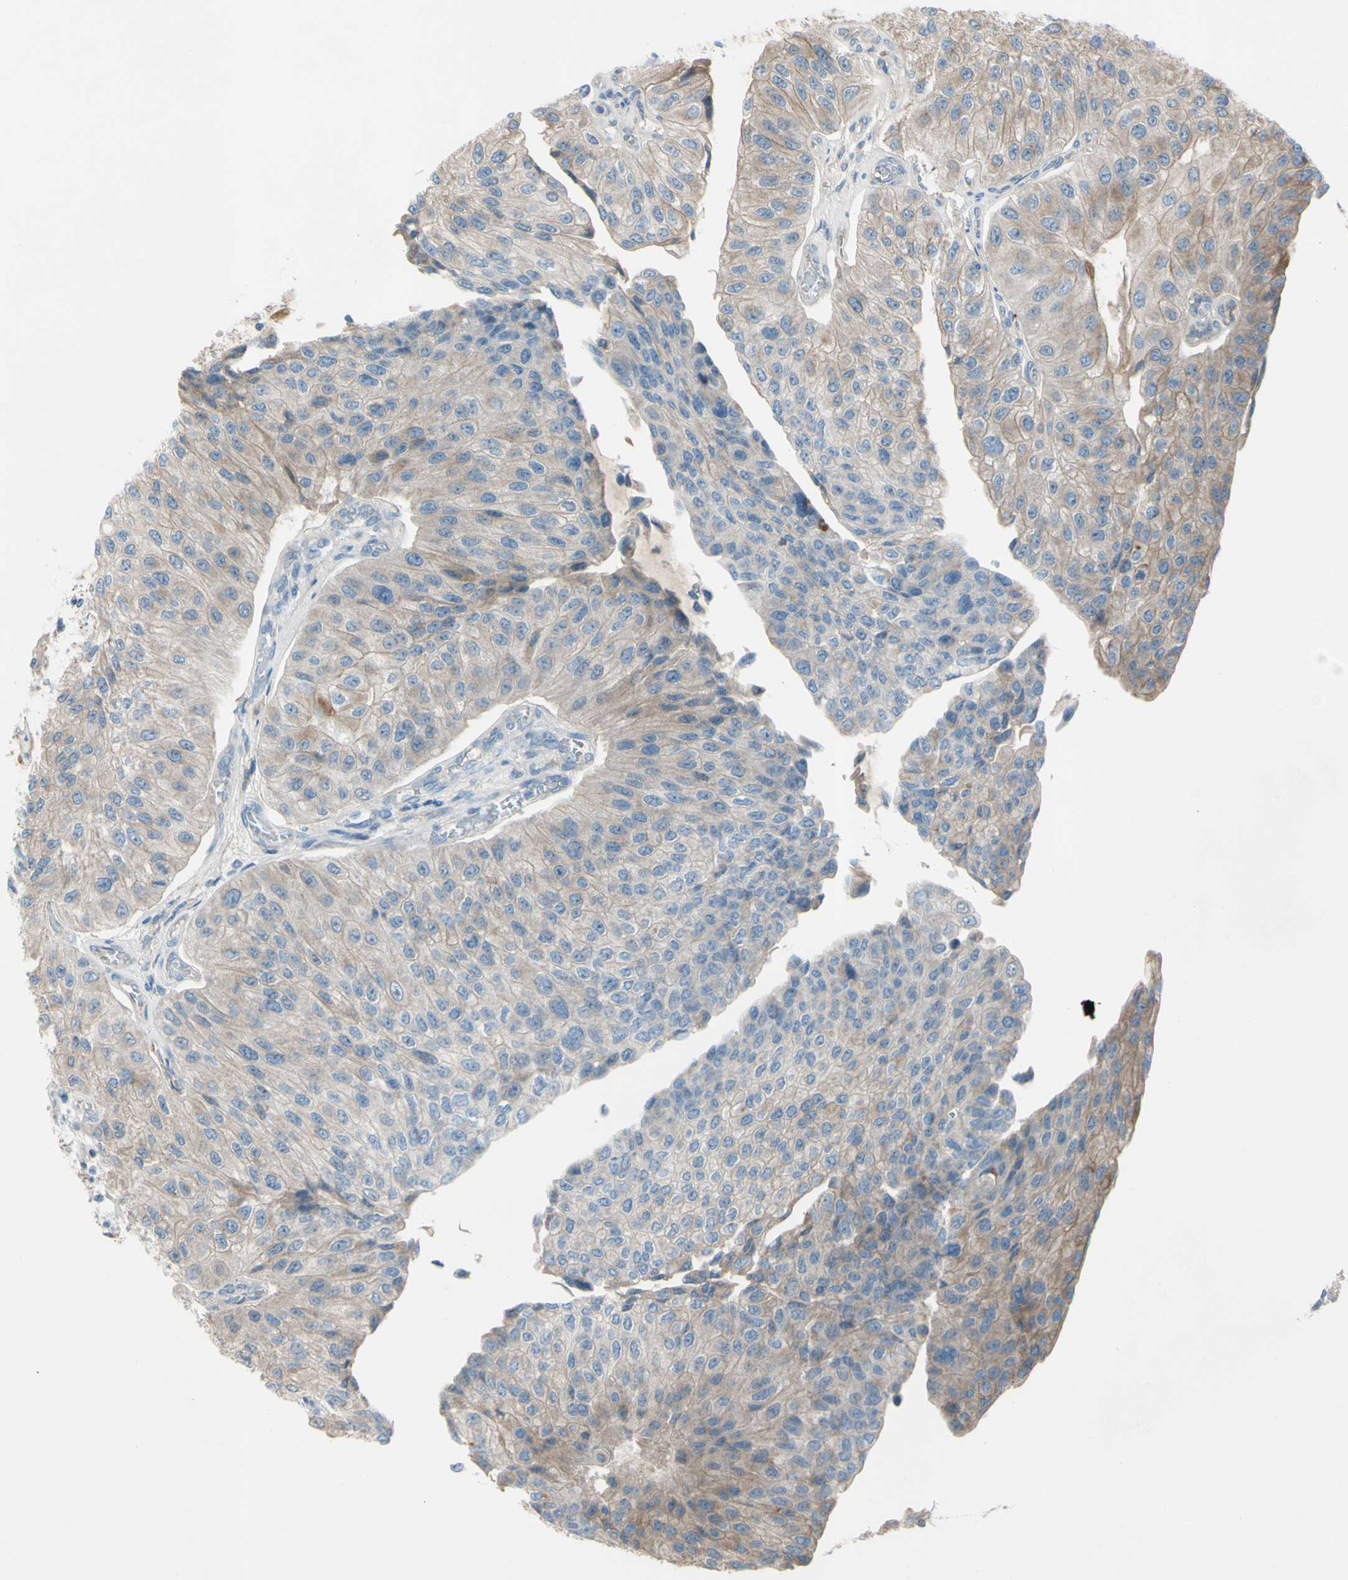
{"staining": {"intensity": "weak", "quantity": "25%-75%", "location": "cytoplasmic/membranous"}, "tissue": "urothelial cancer", "cell_type": "Tumor cells", "image_type": "cancer", "snomed": [{"axis": "morphology", "description": "Urothelial carcinoma, High grade"}, {"axis": "topography", "description": "Kidney"}, {"axis": "topography", "description": "Urinary bladder"}], "caption": "An image of human urothelial cancer stained for a protein reveals weak cytoplasmic/membranous brown staining in tumor cells.", "gene": "ATRN", "patient": {"sex": "male", "age": 77}}